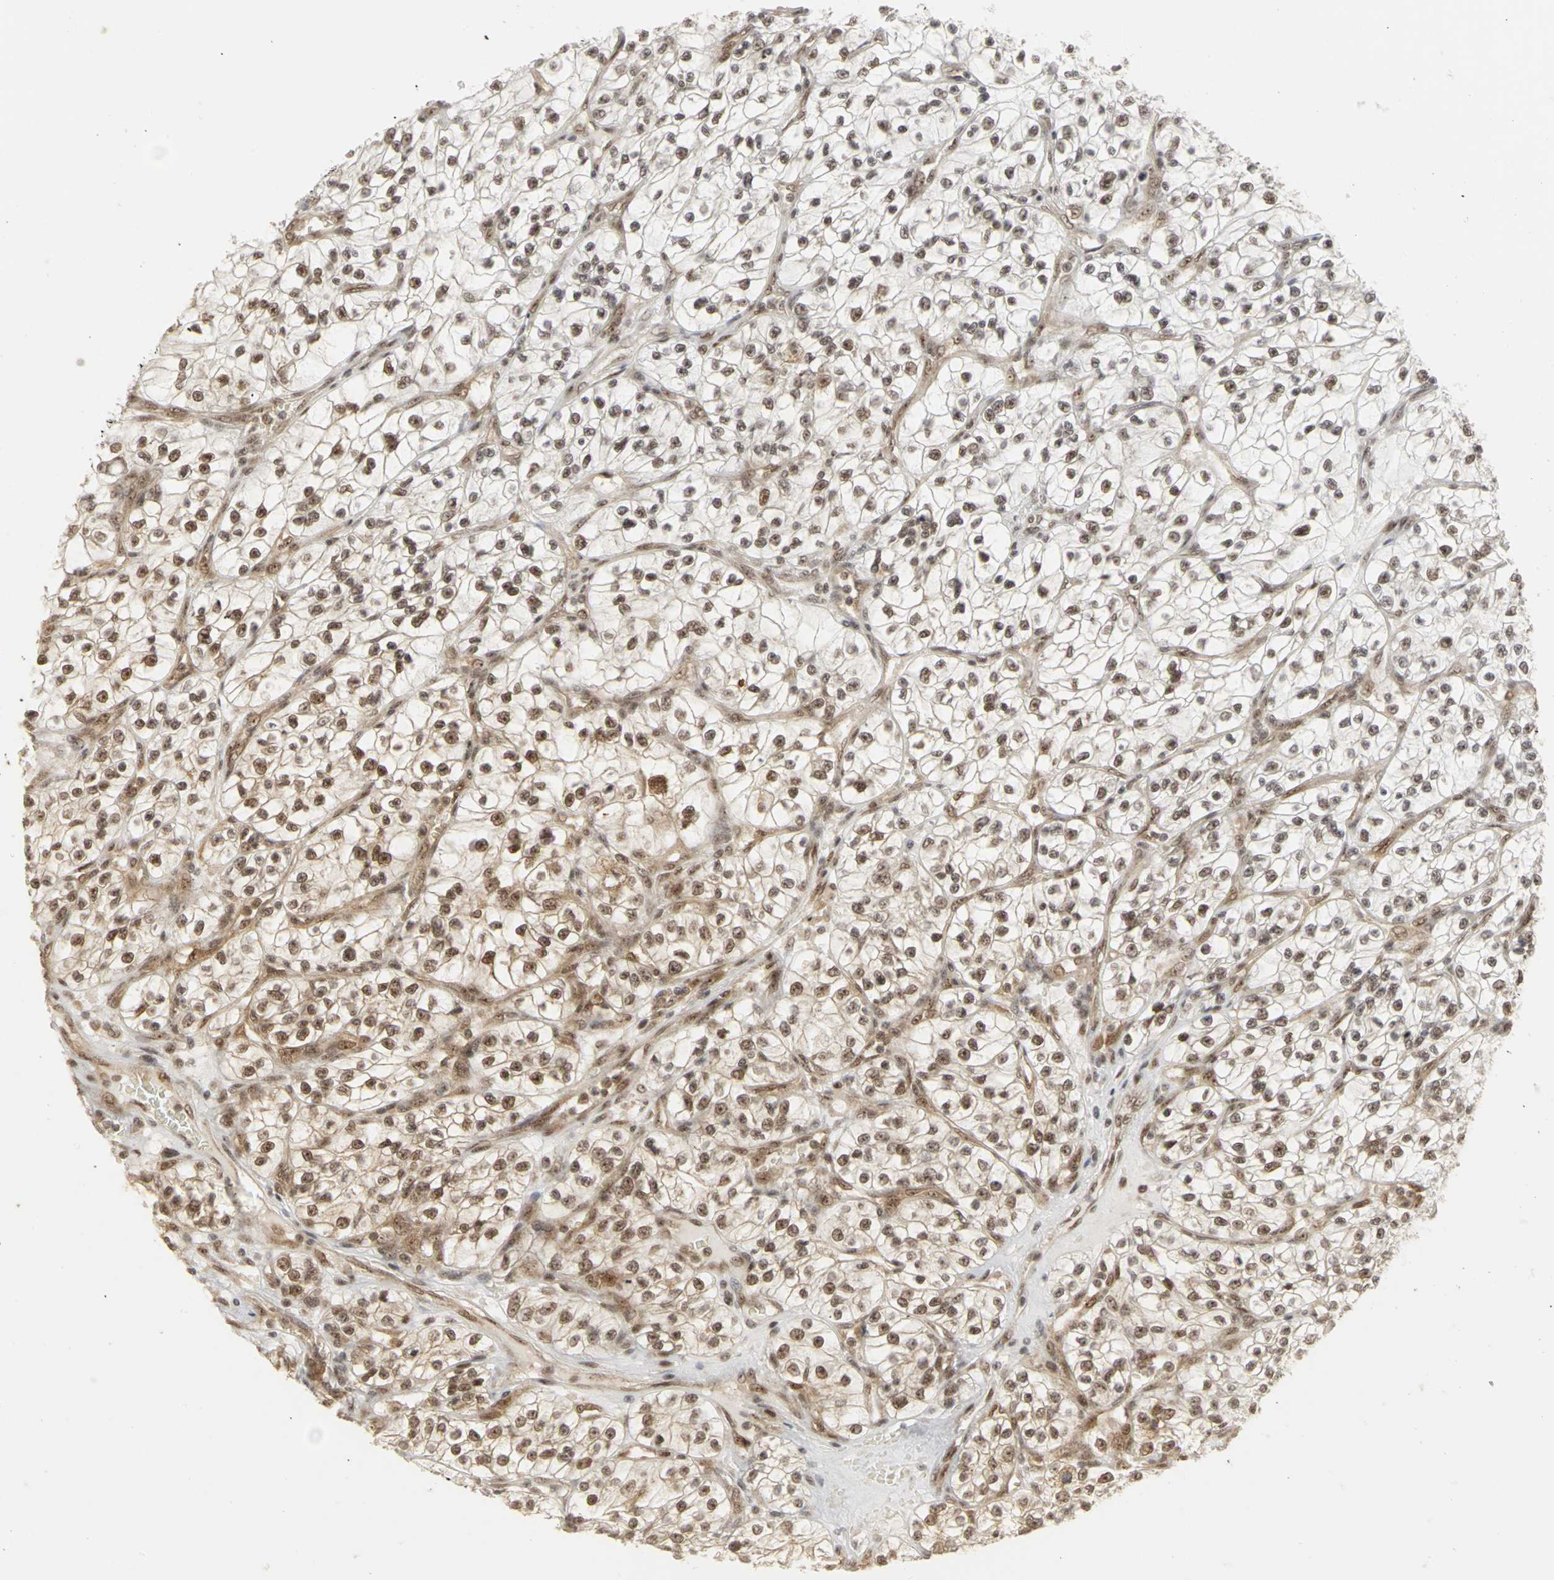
{"staining": {"intensity": "moderate", "quantity": ">75%", "location": "cytoplasmic/membranous,nuclear"}, "tissue": "renal cancer", "cell_type": "Tumor cells", "image_type": "cancer", "snomed": [{"axis": "morphology", "description": "Adenocarcinoma, NOS"}, {"axis": "topography", "description": "Kidney"}], "caption": "Protein expression analysis of renal cancer (adenocarcinoma) demonstrates moderate cytoplasmic/membranous and nuclear staining in about >75% of tumor cells.", "gene": "CSNK2B", "patient": {"sex": "female", "age": 57}}